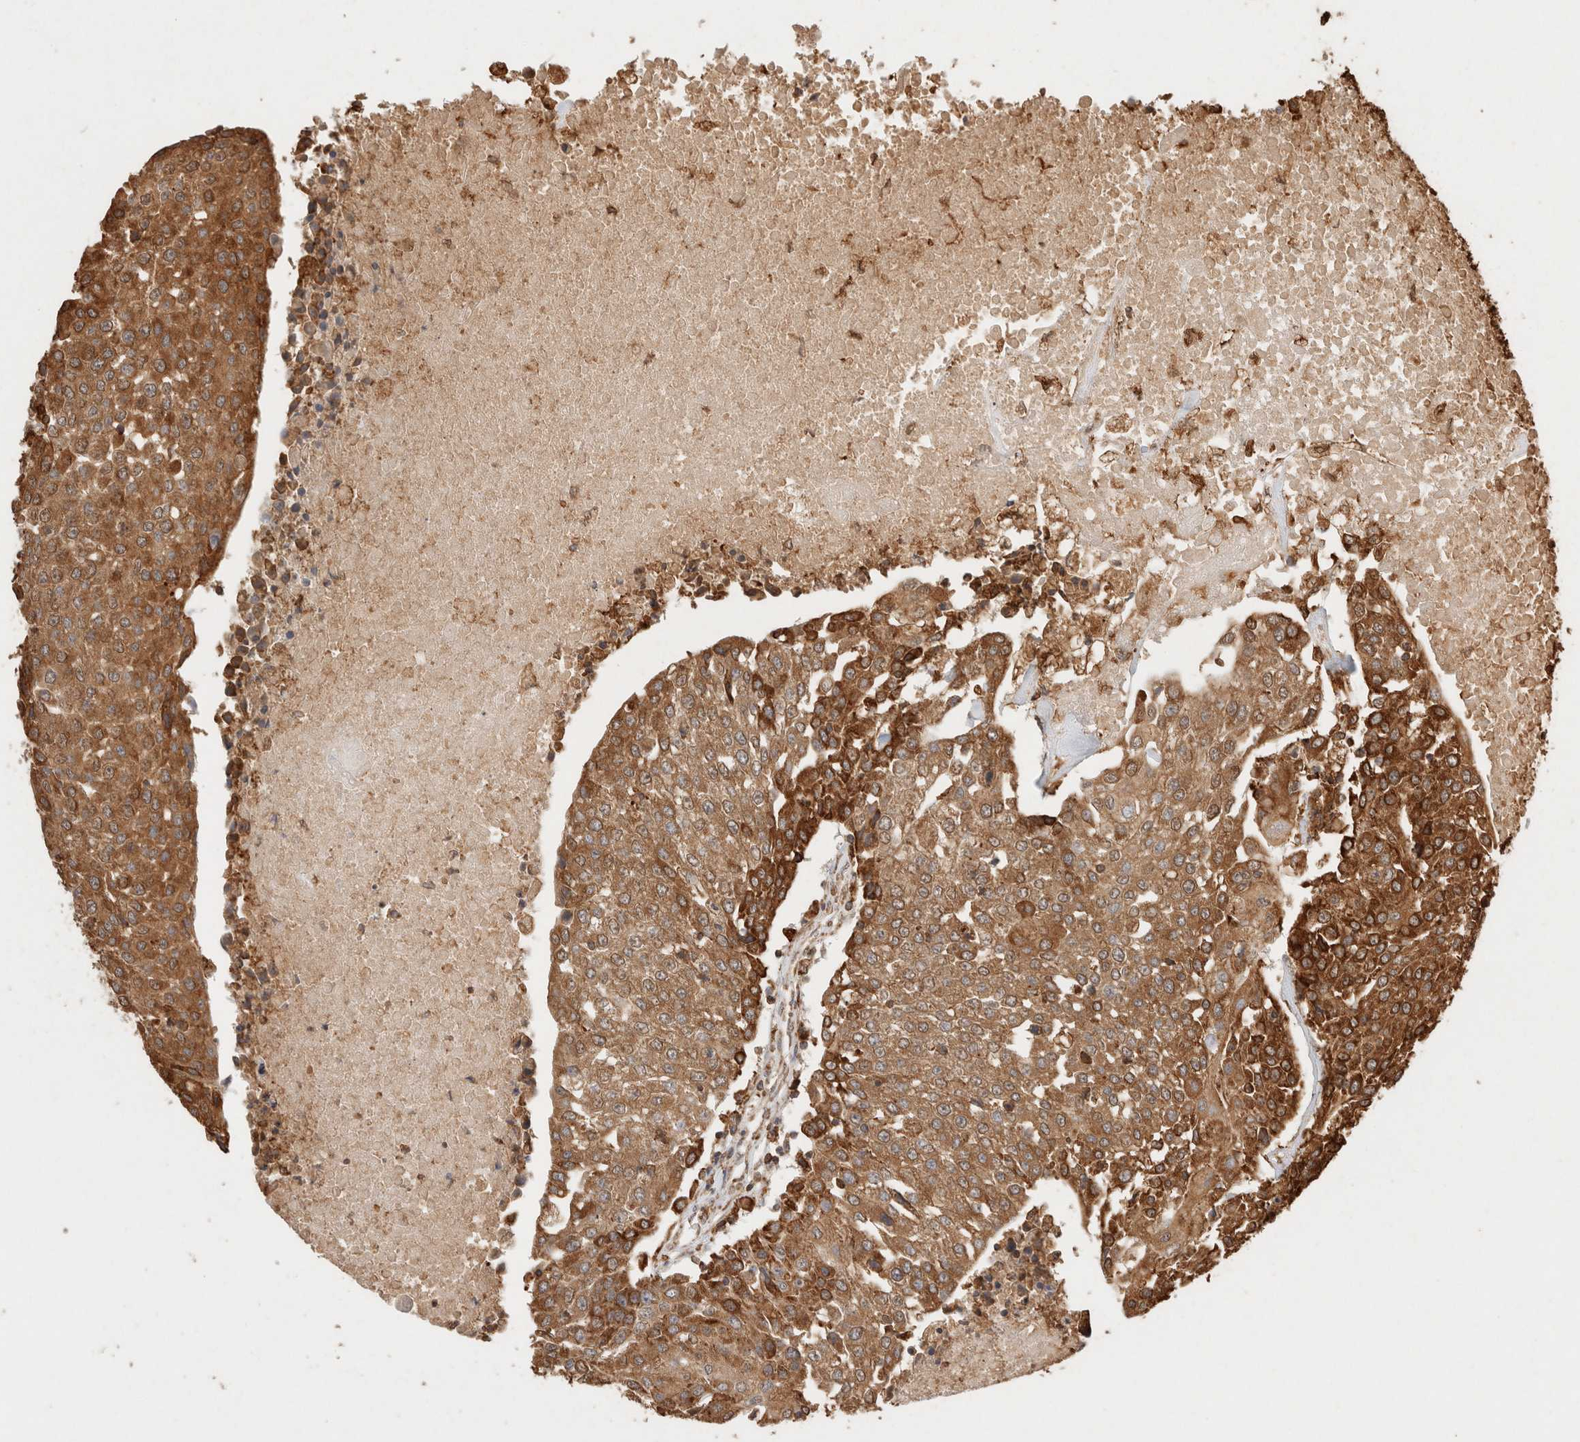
{"staining": {"intensity": "strong", "quantity": "25%-75%", "location": "cytoplasmic/membranous"}, "tissue": "urothelial cancer", "cell_type": "Tumor cells", "image_type": "cancer", "snomed": [{"axis": "morphology", "description": "Urothelial carcinoma, High grade"}, {"axis": "topography", "description": "Urinary bladder"}], "caption": "DAB (3,3'-diaminobenzidine) immunohistochemical staining of urothelial cancer displays strong cytoplasmic/membranous protein staining in approximately 25%-75% of tumor cells.", "gene": "ERAP1", "patient": {"sex": "female", "age": 85}}